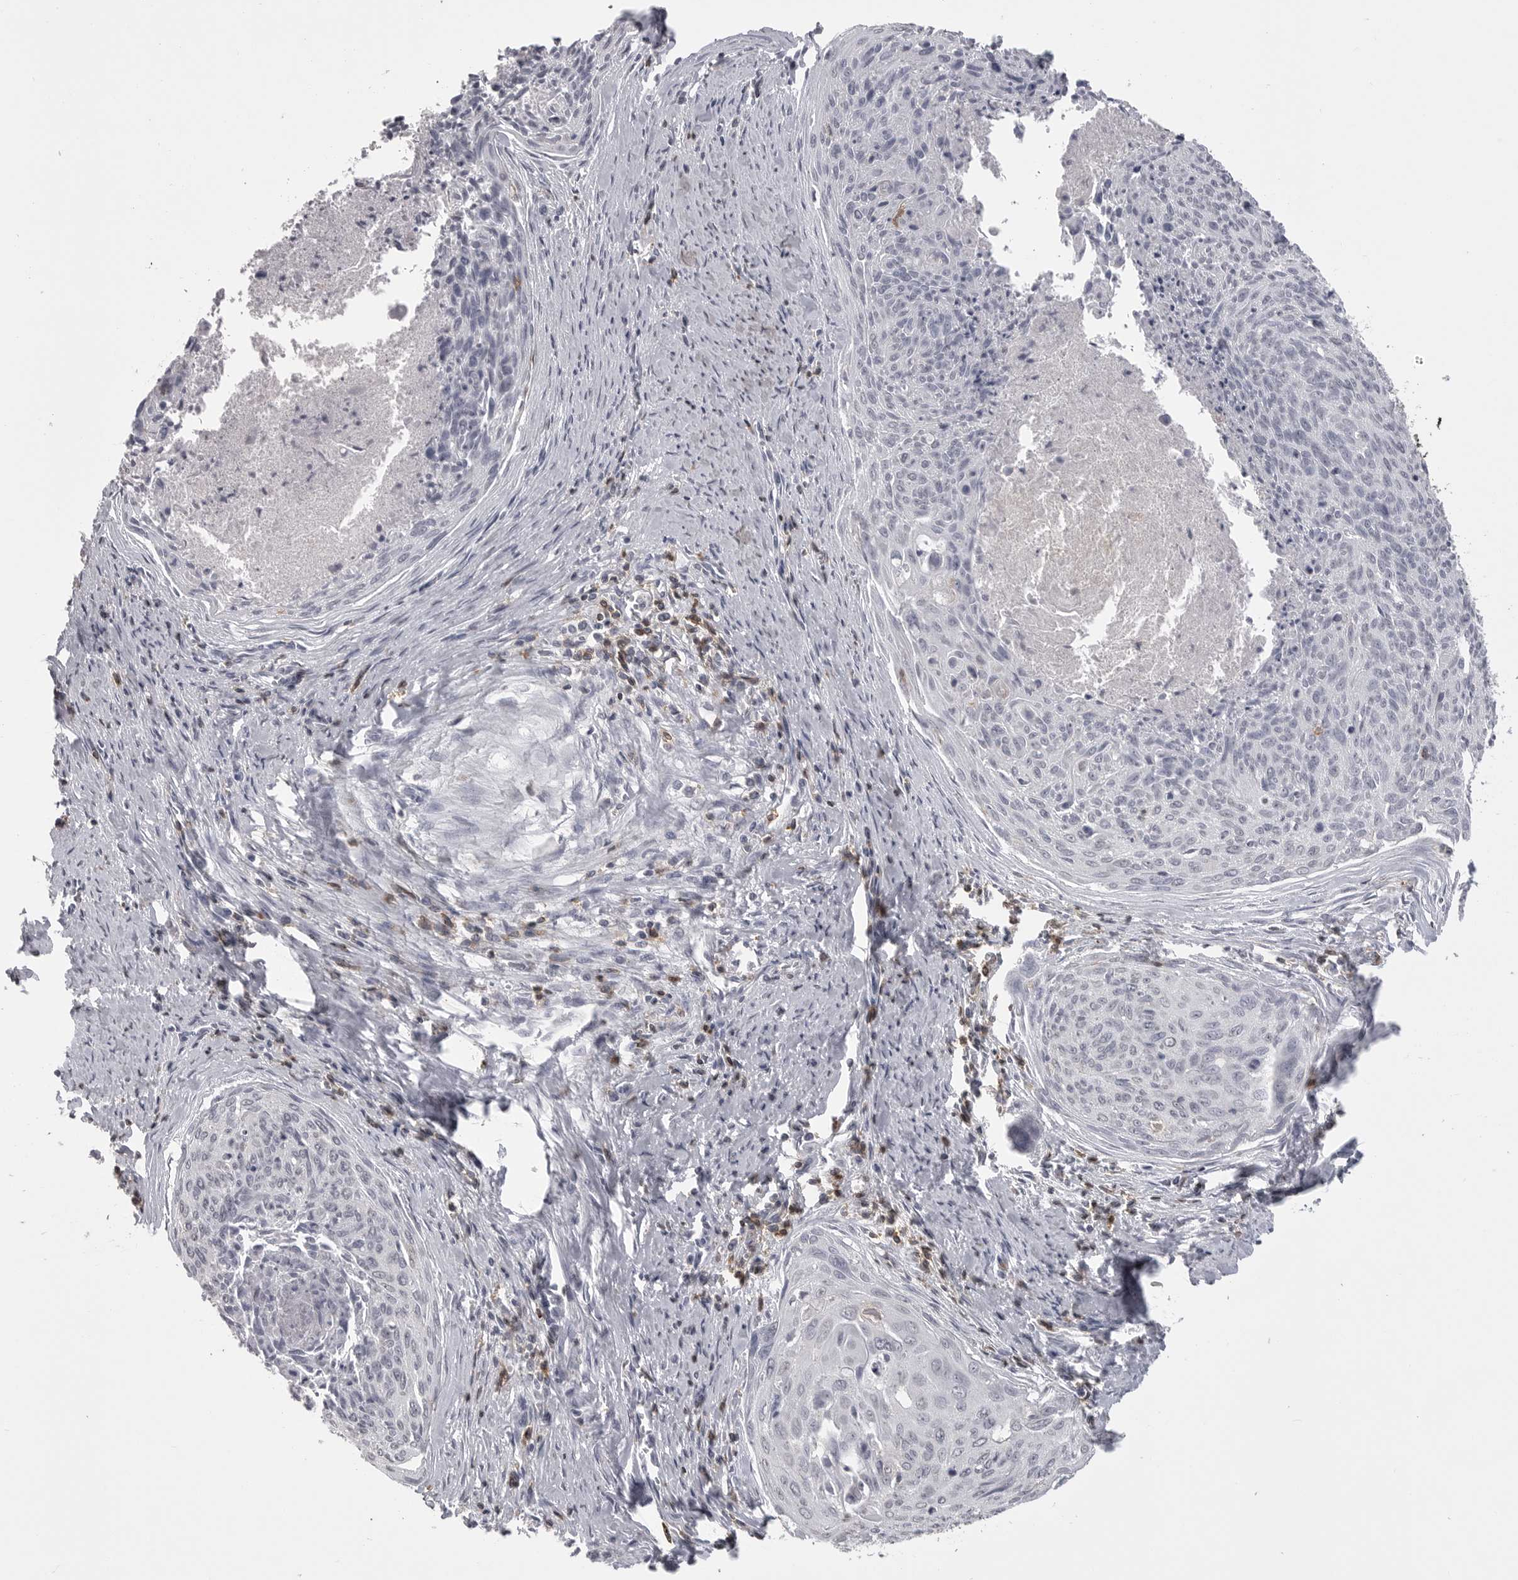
{"staining": {"intensity": "negative", "quantity": "none", "location": "none"}, "tissue": "cervical cancer", "cell_type": "Tumor cells", "image_type": "cancer", "snomed": [{"axis": "morphology", "description": "Squamous cell carcinoma, NOS"}, {"axis": "topography", "description": "Cervix"}], "caption": "Image shows no significant protein expression in tumor cells of cervical cancer.", "gene": "ITGAL", "patient": {"sex": "female", "age": 55}}